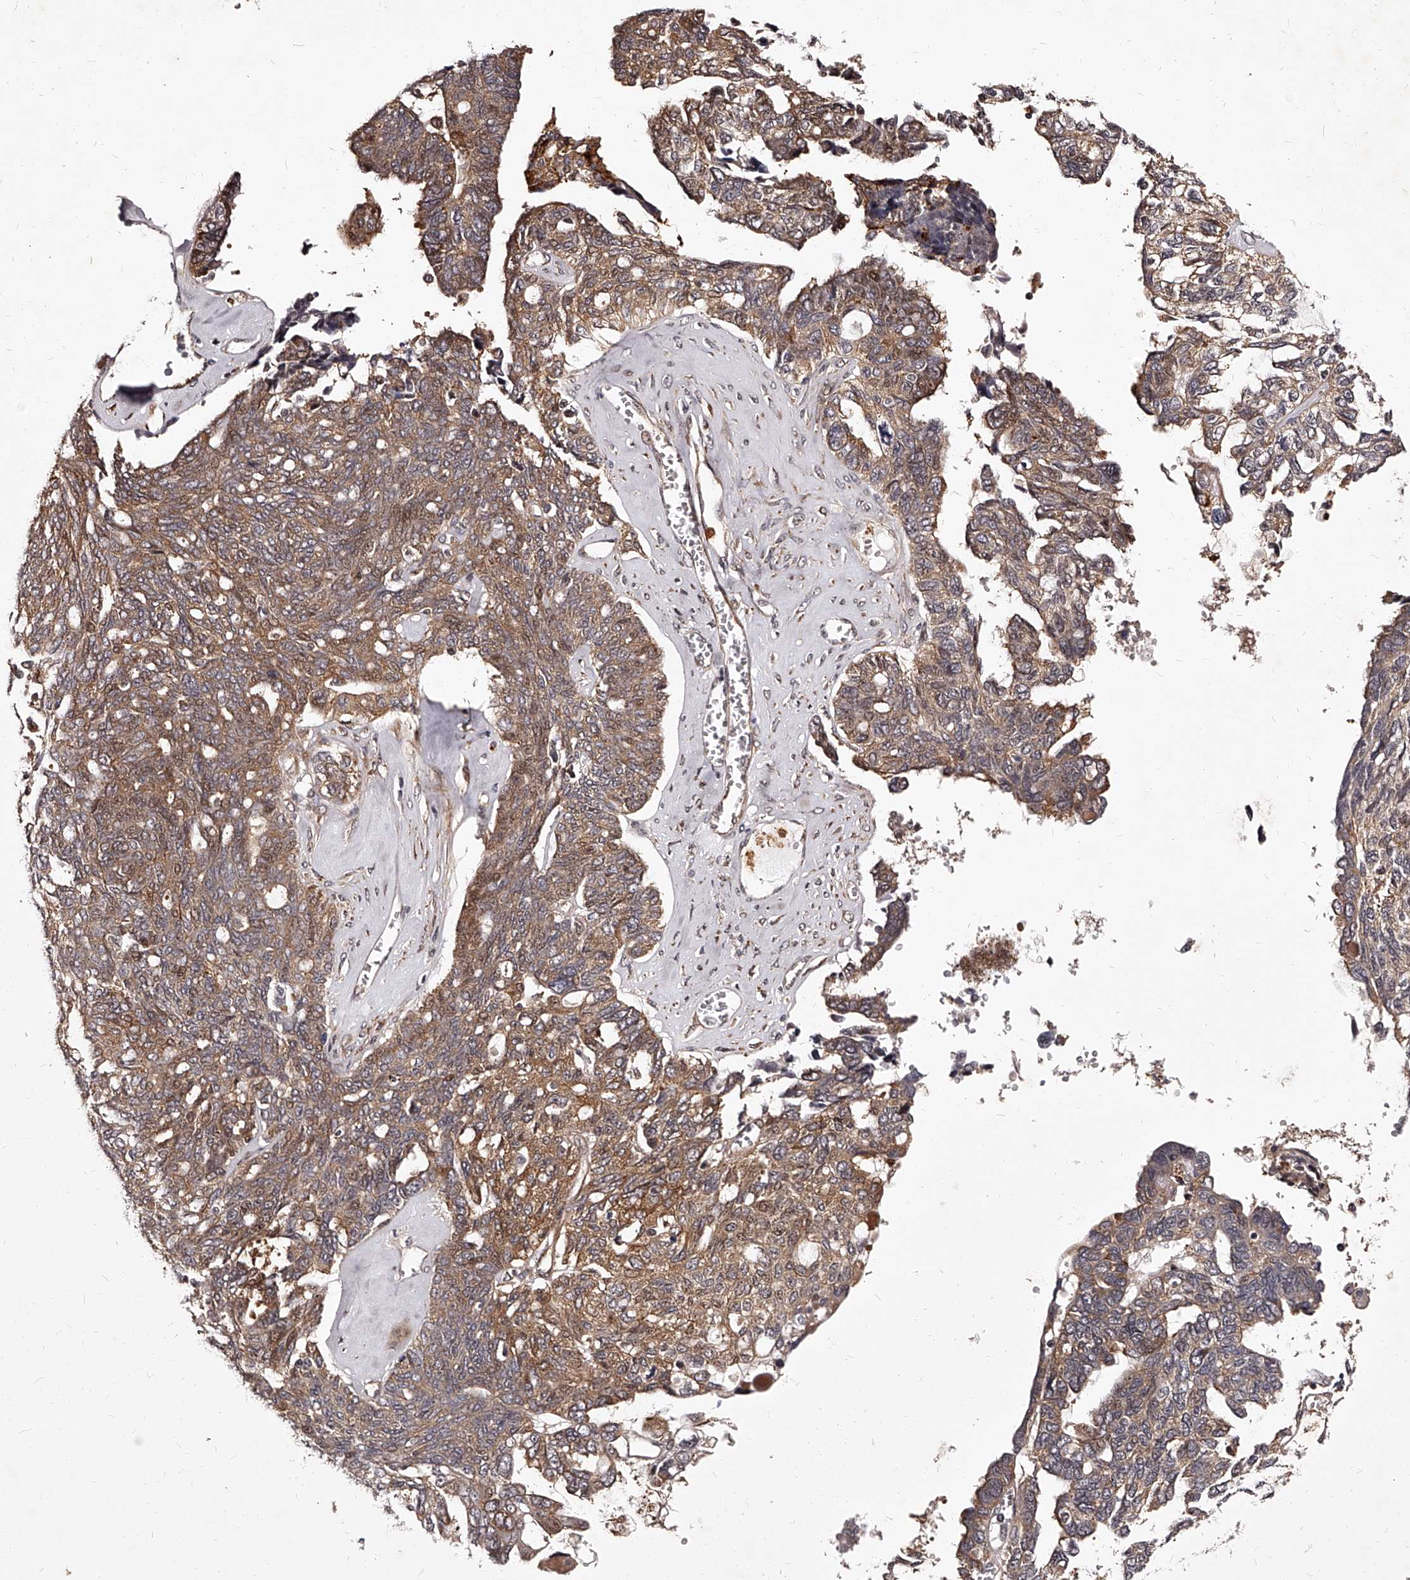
{"staining": {"intensity": "moderate", "quantity": "25%-75%", "location": "cytoplasmic/membranous,nuclear"}, "tissue": "ovarian cancer", "cell_type": "Tumor cells", "image_type": "cancer", "snomed": [{"axis": "morphology", "description": "Cystadenocarcinoma, serous, NOS"}, {"axis": "topography", "description": "Ovary"}], "caption": "Protein expression analysis of ovarian cancer (serous cystadenocarcinoma) displays moderate cytoplasmic/membranous and nuclear expression in approximately 25%-75% of tumor cells.", "gene": "RSC1A1", "patient": {"sex": "female", "age": 79}}